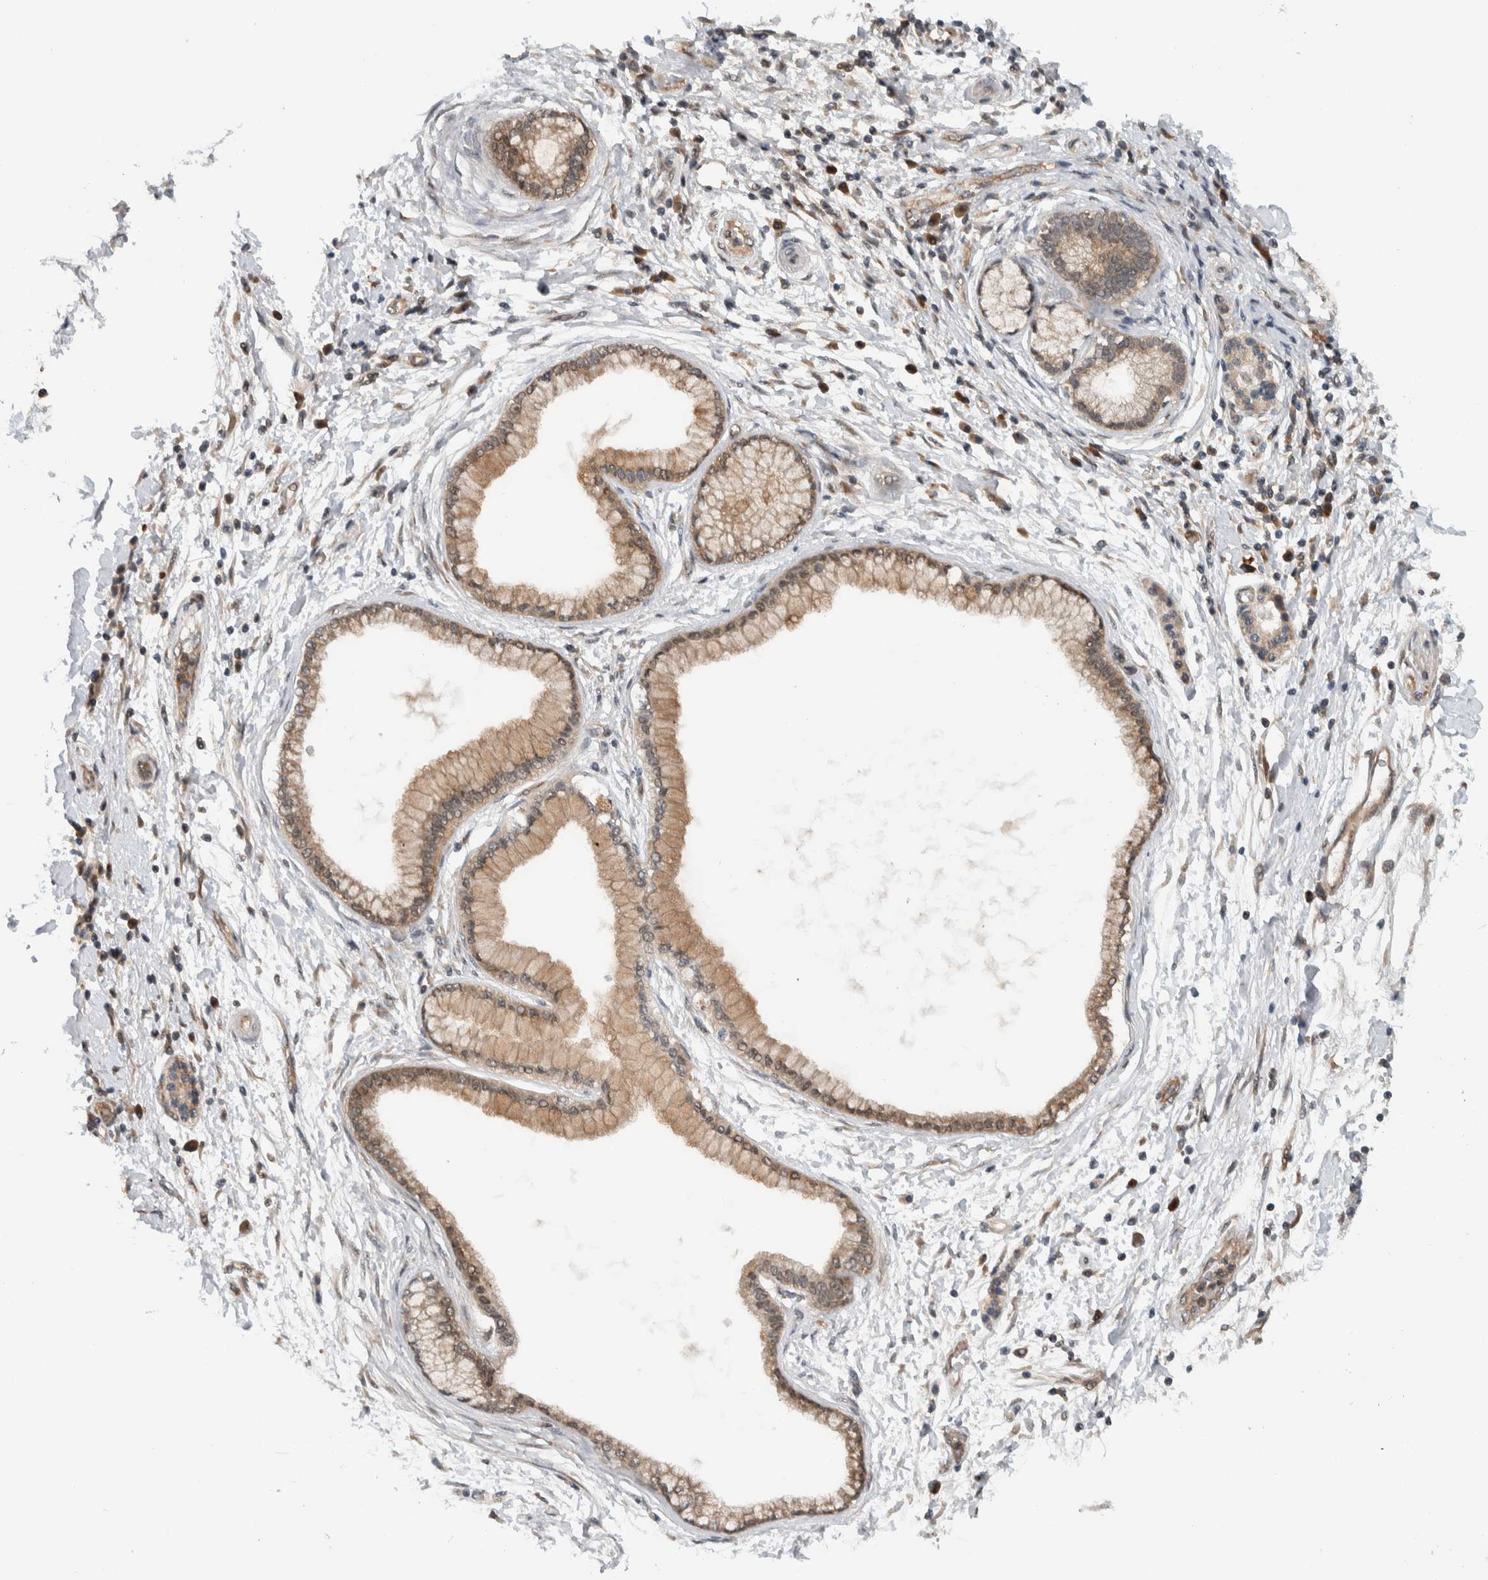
{"staining": {"intensity": "weak", "quantity": ">75%", "location": "cytoplasmic/membranous"}, "tissue": "pancreatic cancer", "cell_type": "Tumor cells", "image_type": "cancer", "snomed": [{"axis": "morphology", "description": "Normal tissue, NOS"}, {"axis": "morphology", "description": "Adenocarcinoma, NOS"}, {"axis": "topography", "description": "Pancreas"}], "caption": "Human adenocarcinoma (pancreatic) stained for a protein (brown) shows weak cytoplasmic/membranous positive staining in approximately >75% of tumor cells.", "gene": "CCDC43", "patient": {"sex": "female", "age": 71}}